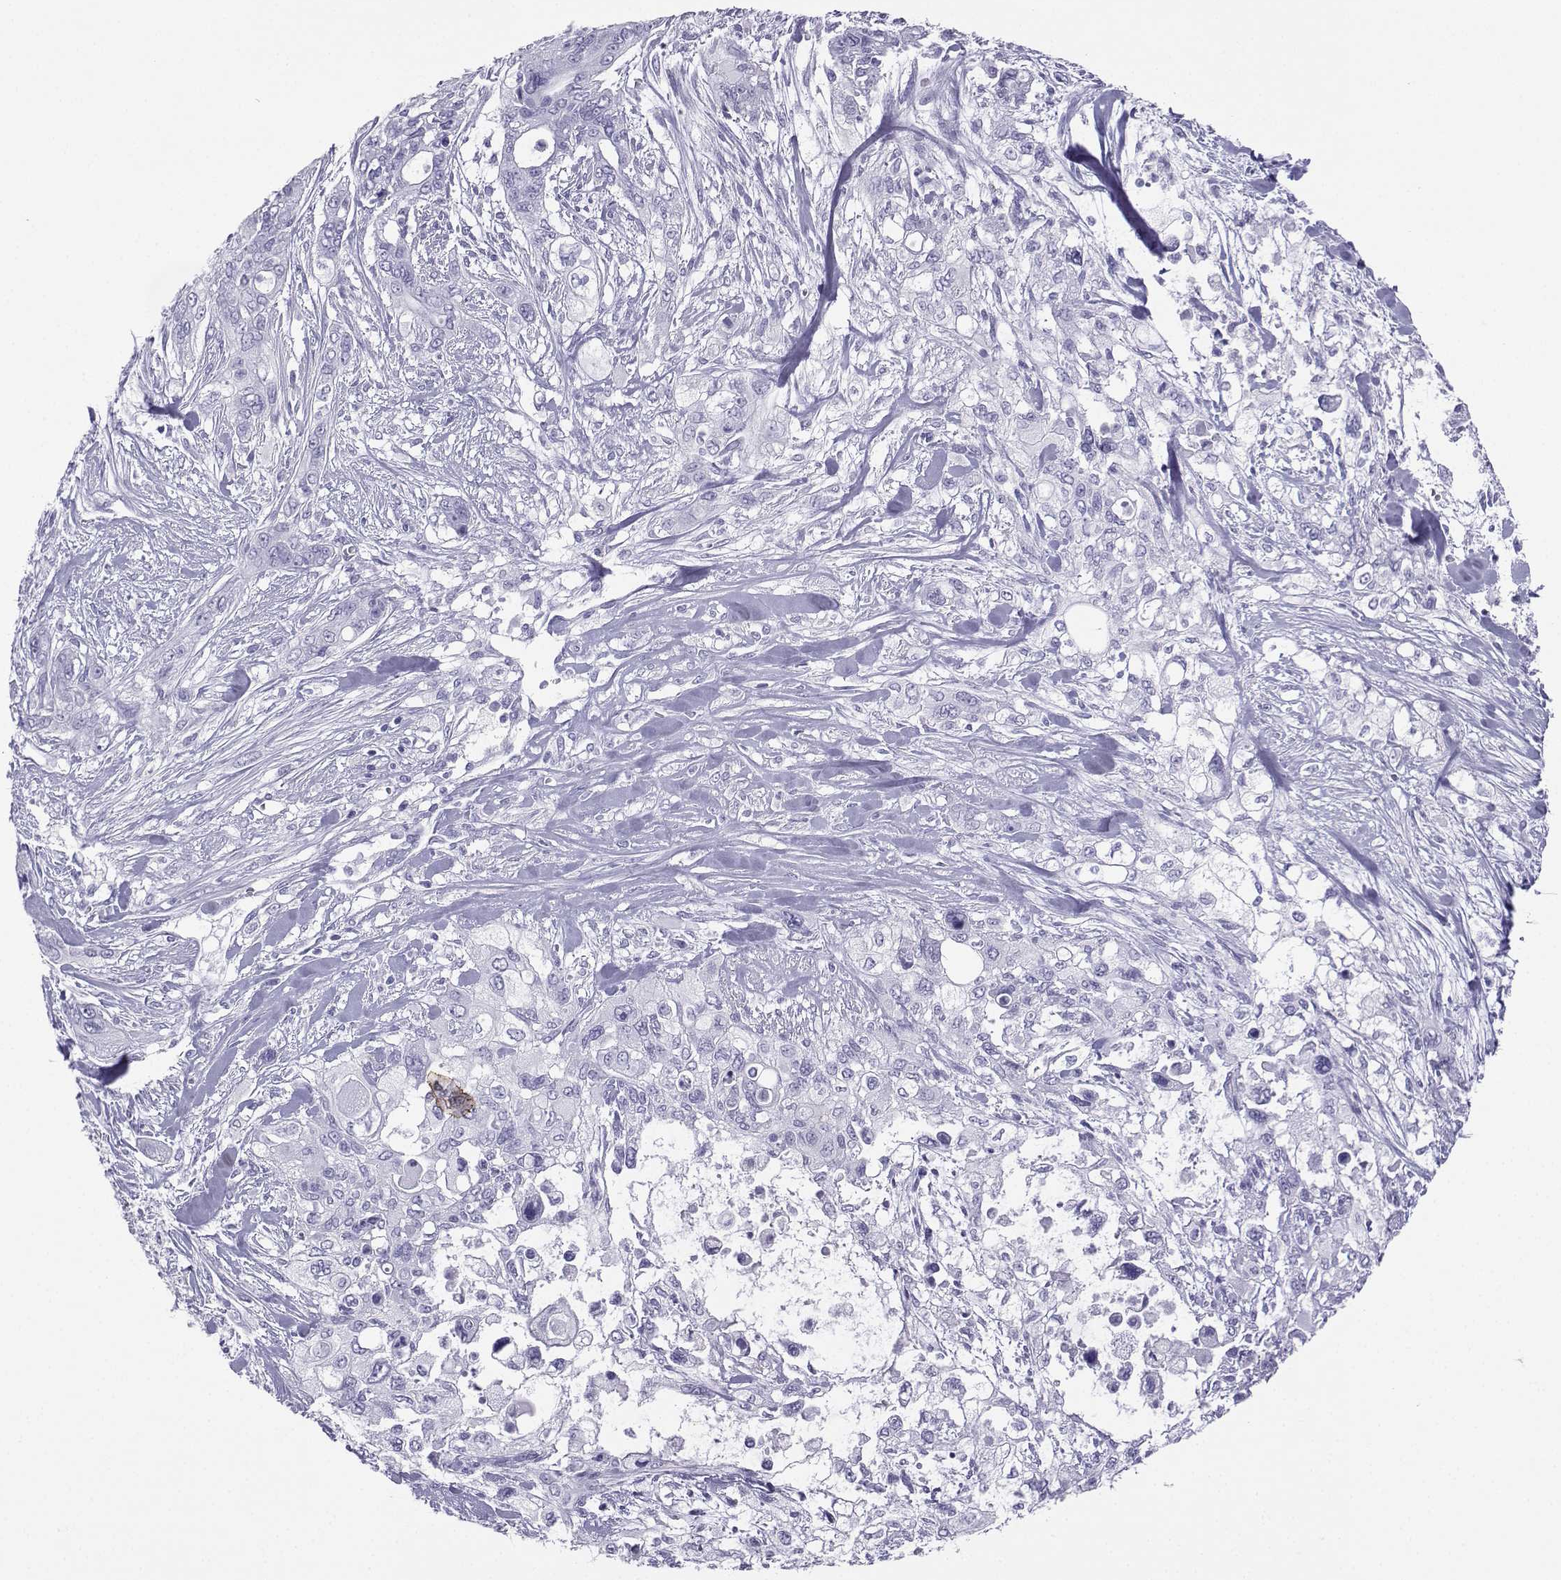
{"staining": {"intensity": "negative", "quantity": "none", "location": "none"}, "tissue": "pancreatic cancer", "cell_type": "Tumor cells", "image_type": "cancer", "snomed": [{"axis": "morphology", "description": "Adenocarcinoma, NOS"}, {"axis": "topography", "description": "Pancreas"}], "caption": "A photomicrograph of human pancreatic adenocarcinoma is negative for staining in tumor cells. The staining is performed using DAB brown chromogen with nuclei counter-stained in using hematoxylin.", "gene": "LORICRIN", "patient": {"sex": "male", "age": 47}}